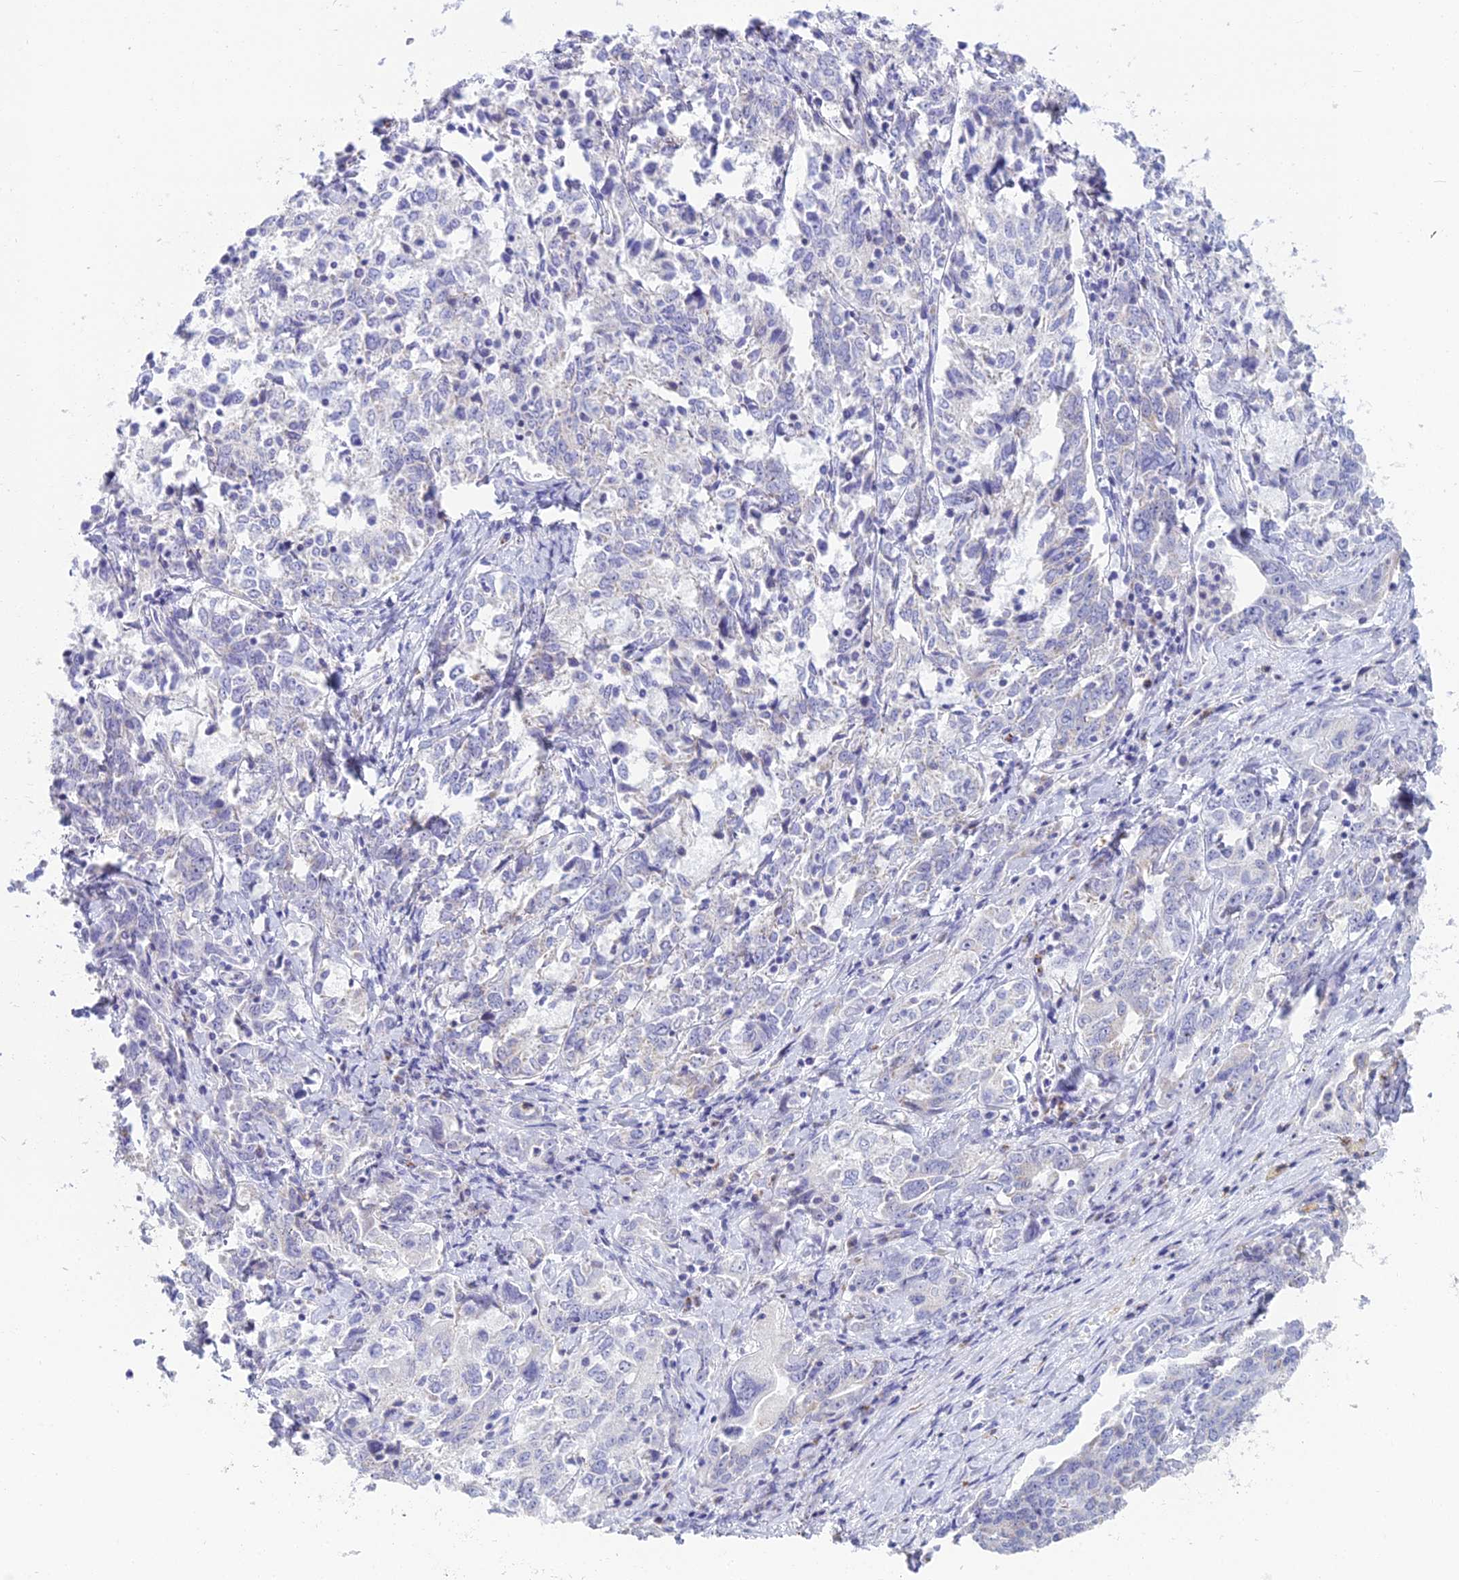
{"staining": {"intensity": "negative", "quantity": "none", "location": "none"}, "tissue": "ovarian cancer", "cell_type": "Tumor cells", "image_type": "cancer", "snomed": [{"axis": "morphology", "description": "Carcinoma, endometroid"}, {"axis": "topography", "description": "Ovary"}], "caption": "There is no significant positivity in tumor cells of ovarian cancer.", "gene": "CGB2", "patient": {"sex": "female", "age": 62}}